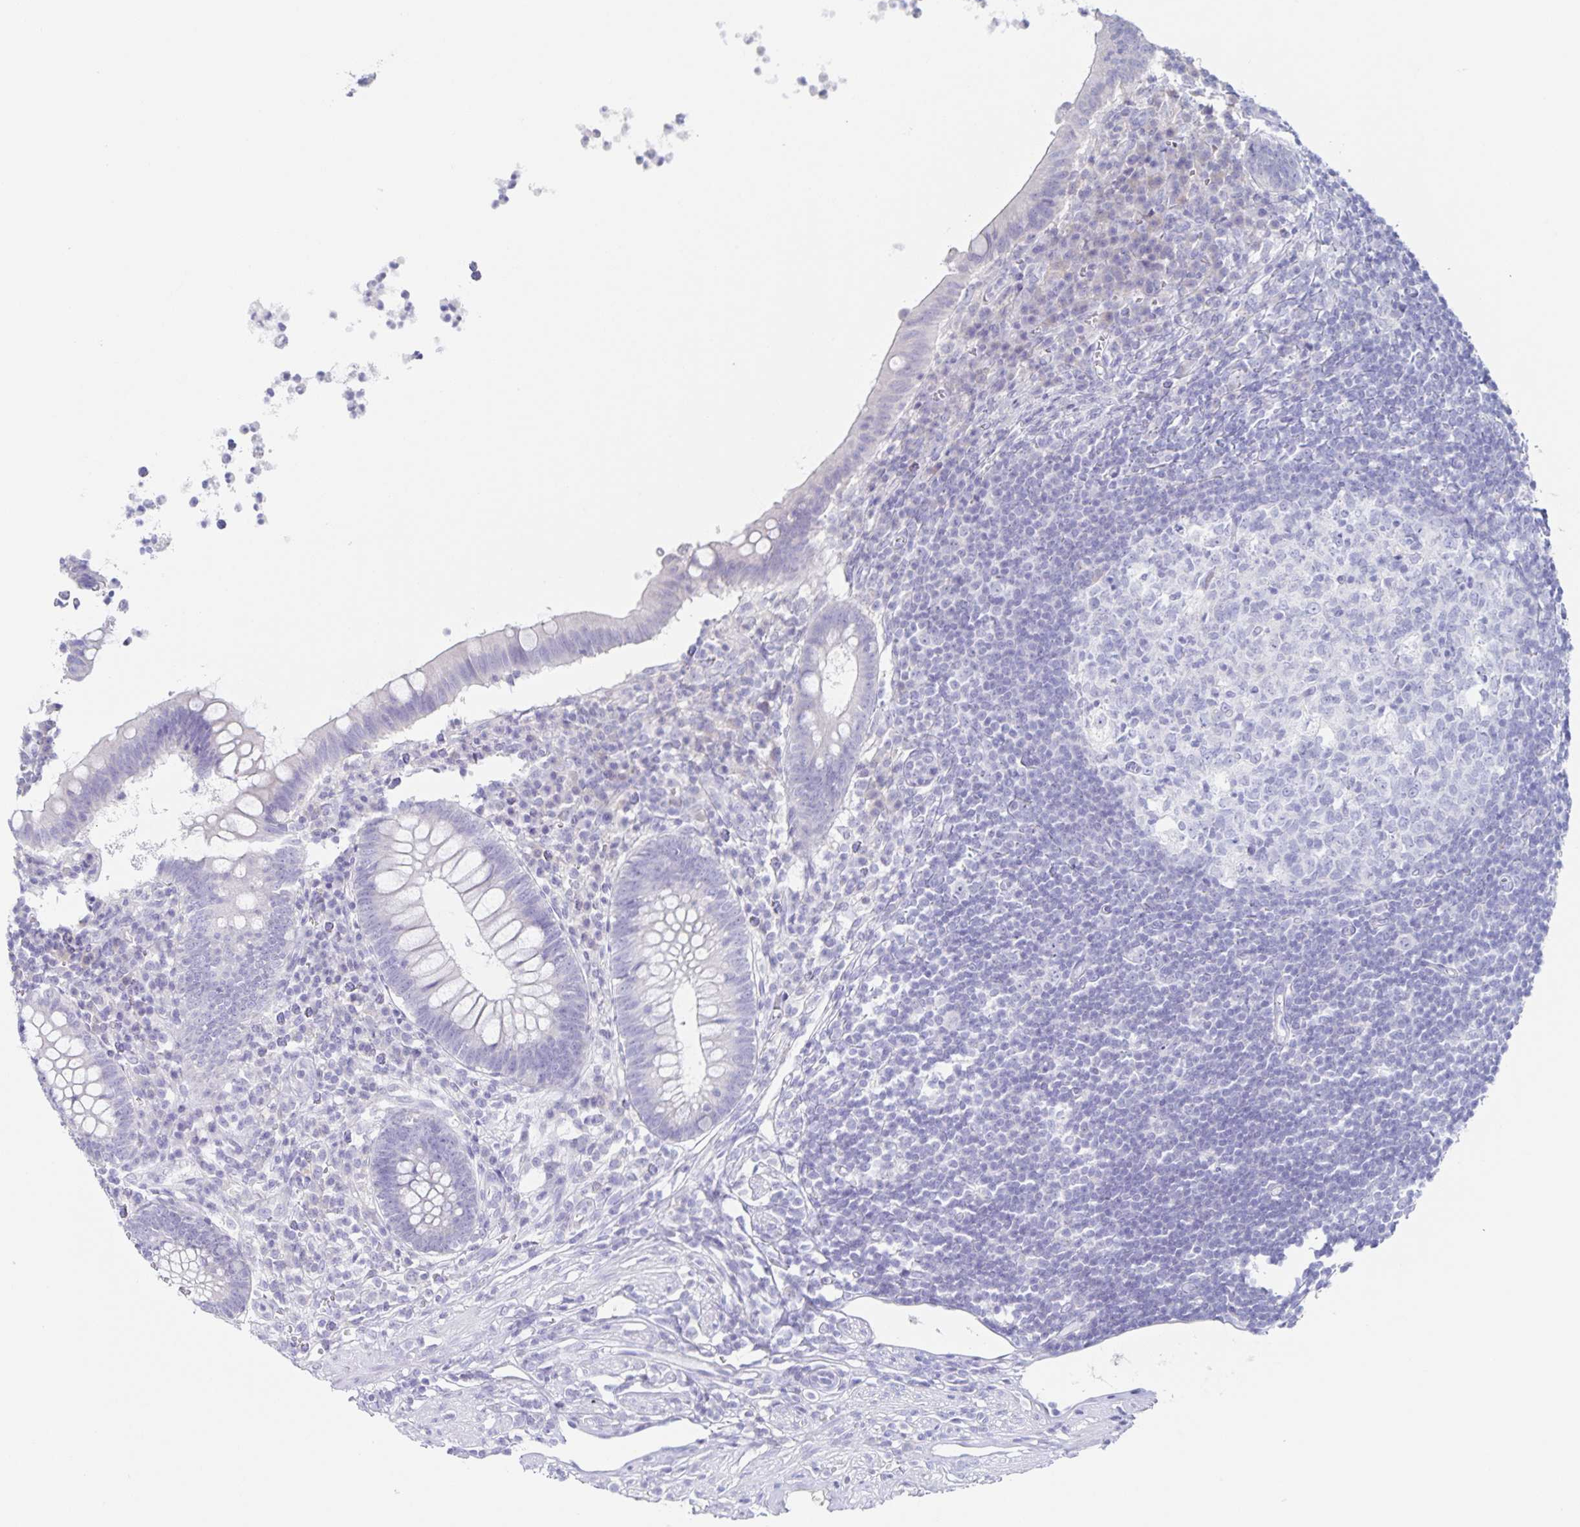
{"staining": {"intensity": "negative", "quantity": "none", "location": "none"}, "tissue": "appendix", "cell_type": "Glandular cells", "image_type": "normal", "snomed": [{"axis": "morphology", "description": "Normal tissue, NOS"}, {"axis": "topography", "description": "Appendix"}], "caption": "There is no significant staining in glandular cells of appendix.", "gene": "RPL36A", "patient": {"sex": "female", "age": 56}}